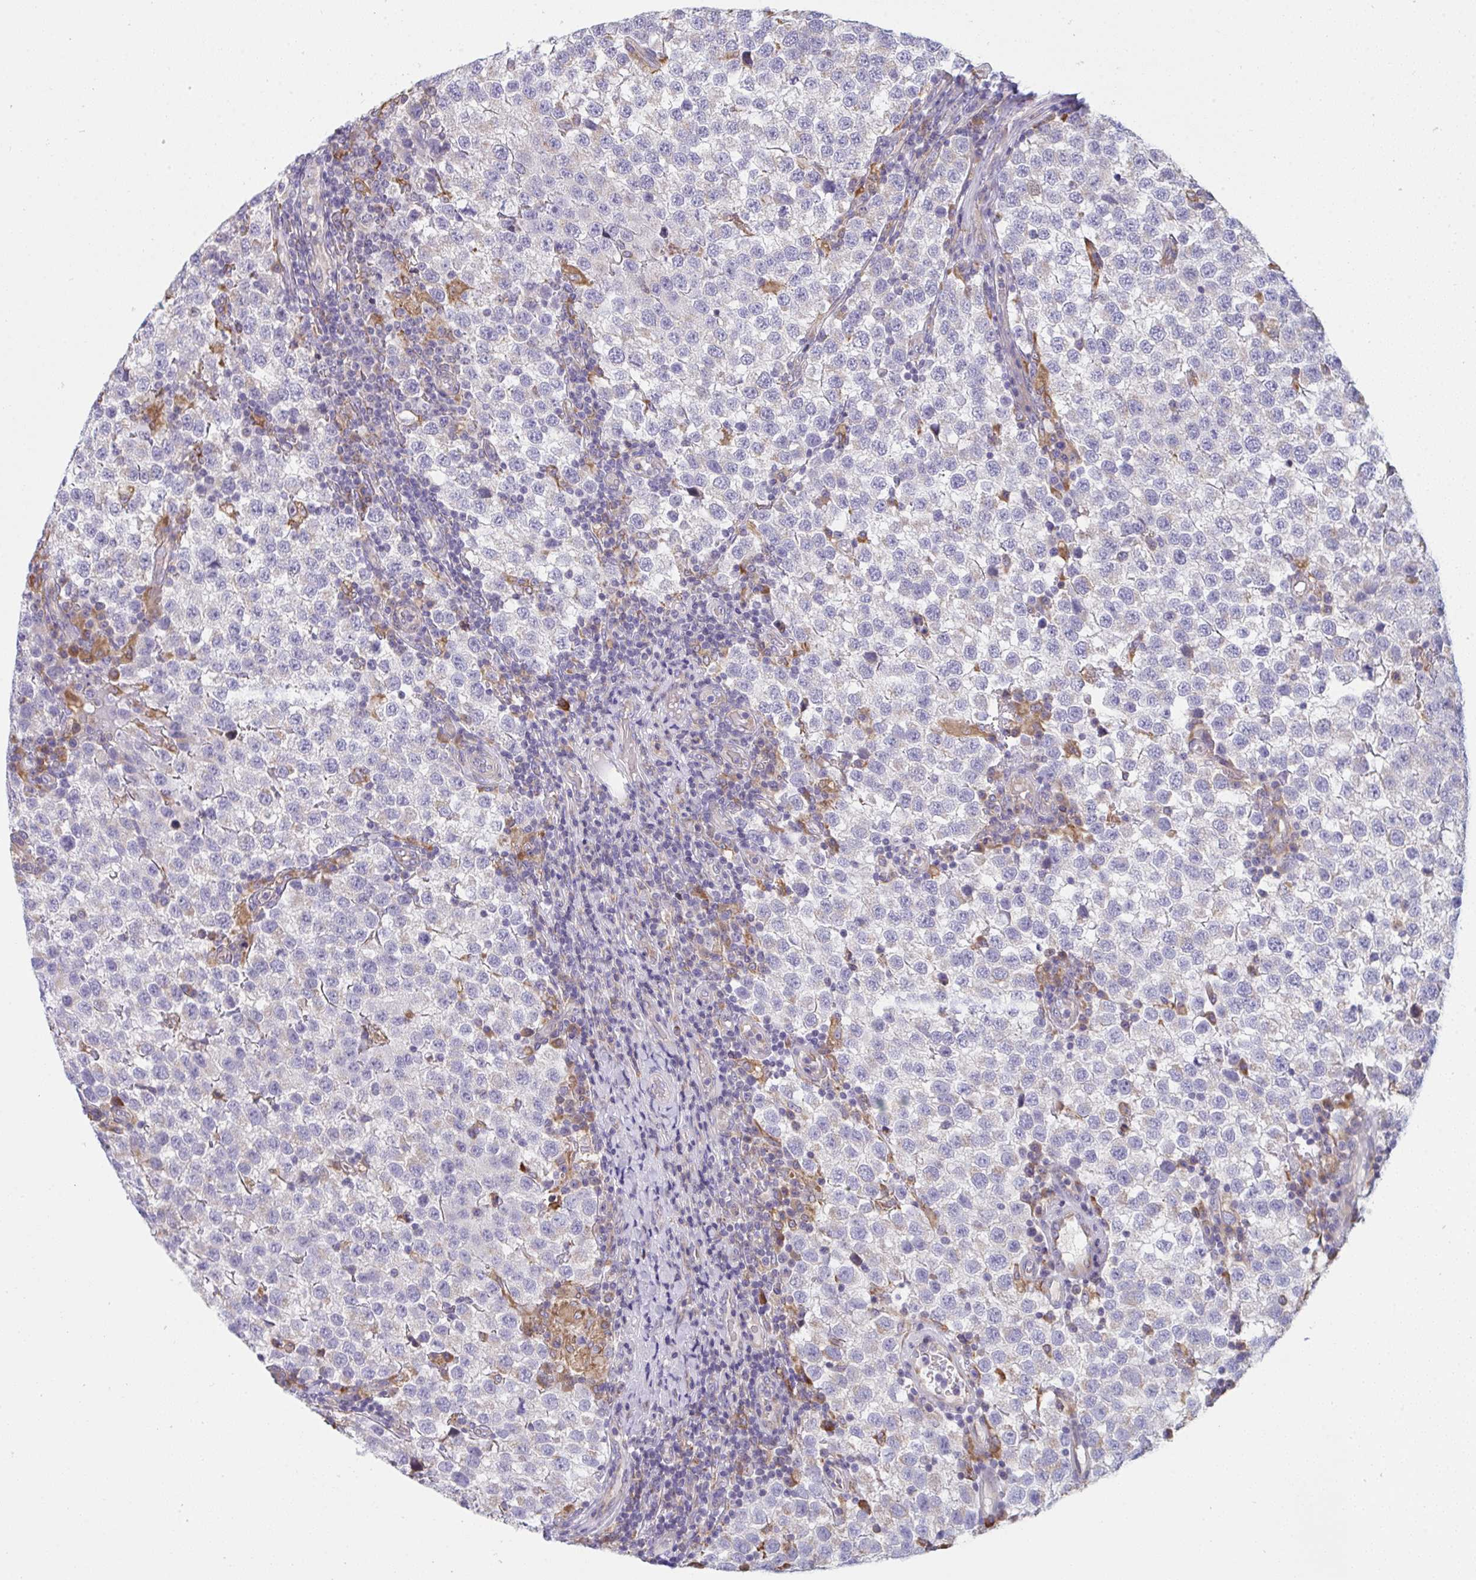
{"staining": {"intensity": "negative", "quantity": "none", "location": "none"}, "tissue": "testis cancer", "cell_type": "Tumor cells", "image_type": "cancer", "snomed": [{"axis": "morphology", "description": "Seminoma, NOS"}, {"axis": "topography", "description": "Testis"}], "caption": "Protein analysis of testis seminoma shows no significant expression in tumor cells. The staining was performed using DAB (3,3'-diaminobenzidine) to visualize the protein expression in brown, while the nuclei were stained in blue with hematoxylin (Magnification: 20x).", "gene": "MYMK", "patient": {"sex": "male", "age": 34}}